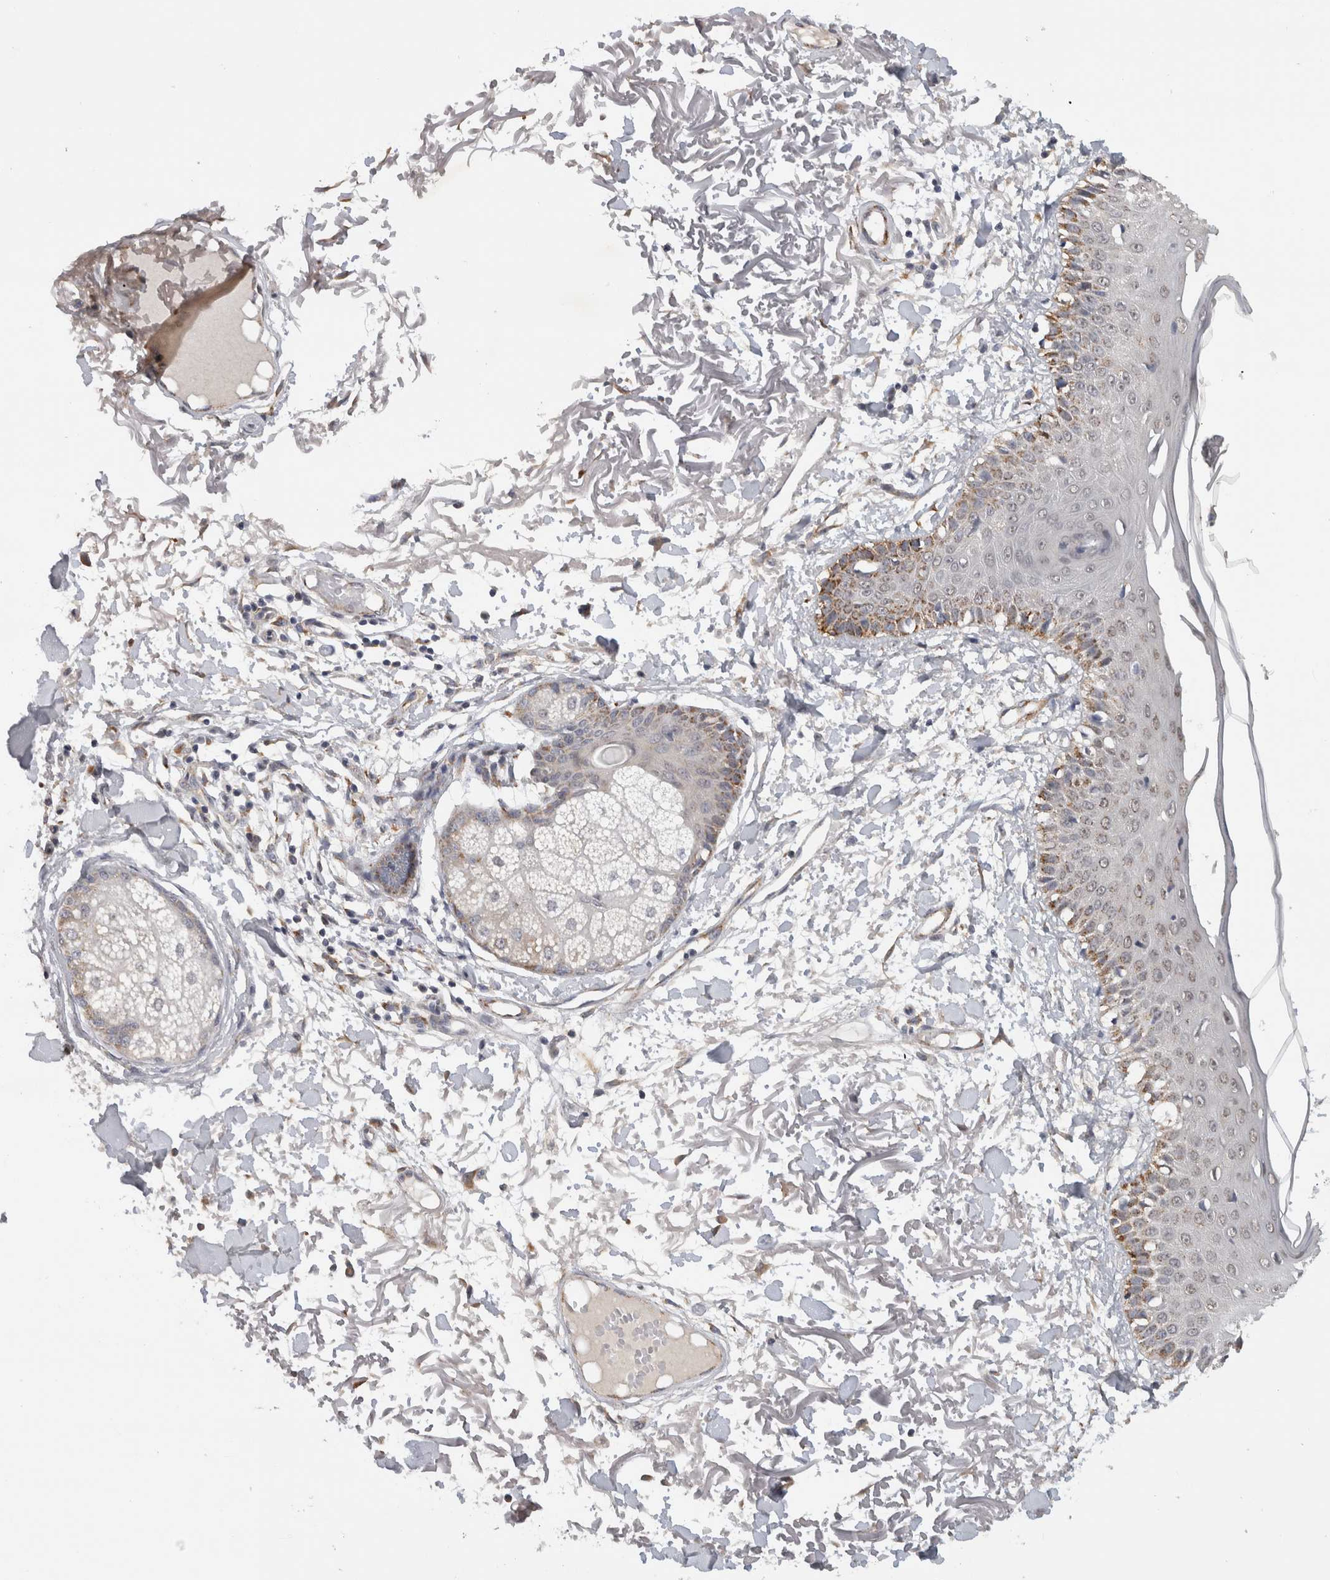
{"staining": {"intensity": "weak", "quantity": ">75%", "location": "cytoplasmic/membranous"}, "tissue": "skin", "cell_type": "Fibroblasts", "image_type": "normal", "snomed": [{"axis": "morphology", "description": "Normal tissue, NOS"}, {"axis": "morphology", "description": "Squamous cell carcinoma, NOS"}, {"axis": "topography", "description": "Skin"}, {"axis": "topography", "description": "Peripheral nerve tissue"}], "caption": "This micrograph exhibits IHC staining of normal human skin, with low weak cytoplasmic/membranous staining in about >75% of fibroblasts.", "gene": "DYRK2", "patient": {"sex": "male", "age": 83}}